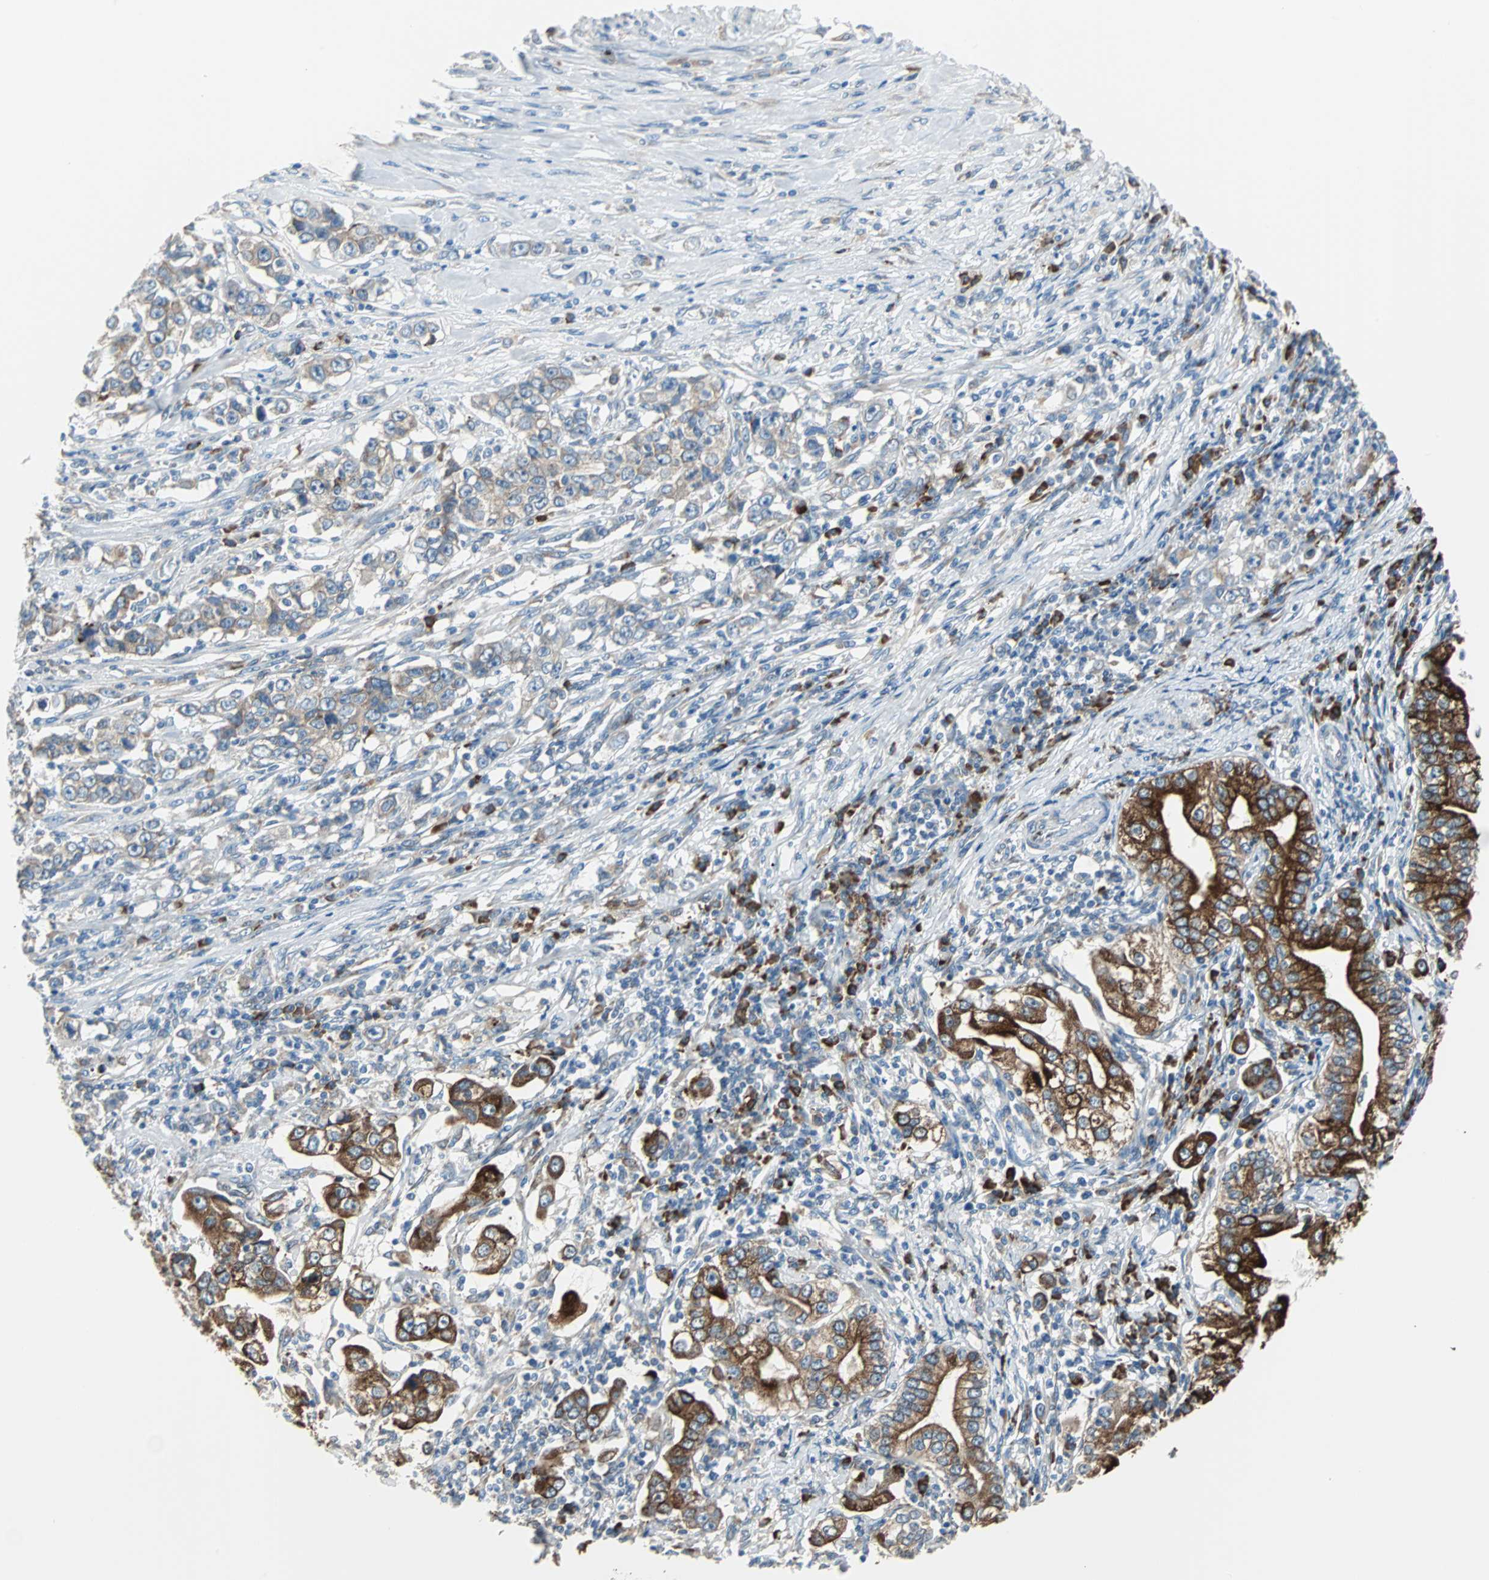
{"staining": {"intensity": "moderate", "quantity": "25%-75%", "location": "cytoplasmic/membranous"}, "tissue": "stomach cancer", "cell_type": "Tumor cells", "image_type": "cancer", "snomed": [{"axis": "morphology", "description": "Adenocarcinoma, NOS"}, {"axis": "topography", "description": "Stomach, lower"}], "caption": "Immunohistochemical staining of stomach cancer shows medium levels of moderate cytoplasmic/membranous protein expression in about 25%-75% of tumor cells.", "gene": "PDIA4", "patient": {"sex": "female", "age": 72}}